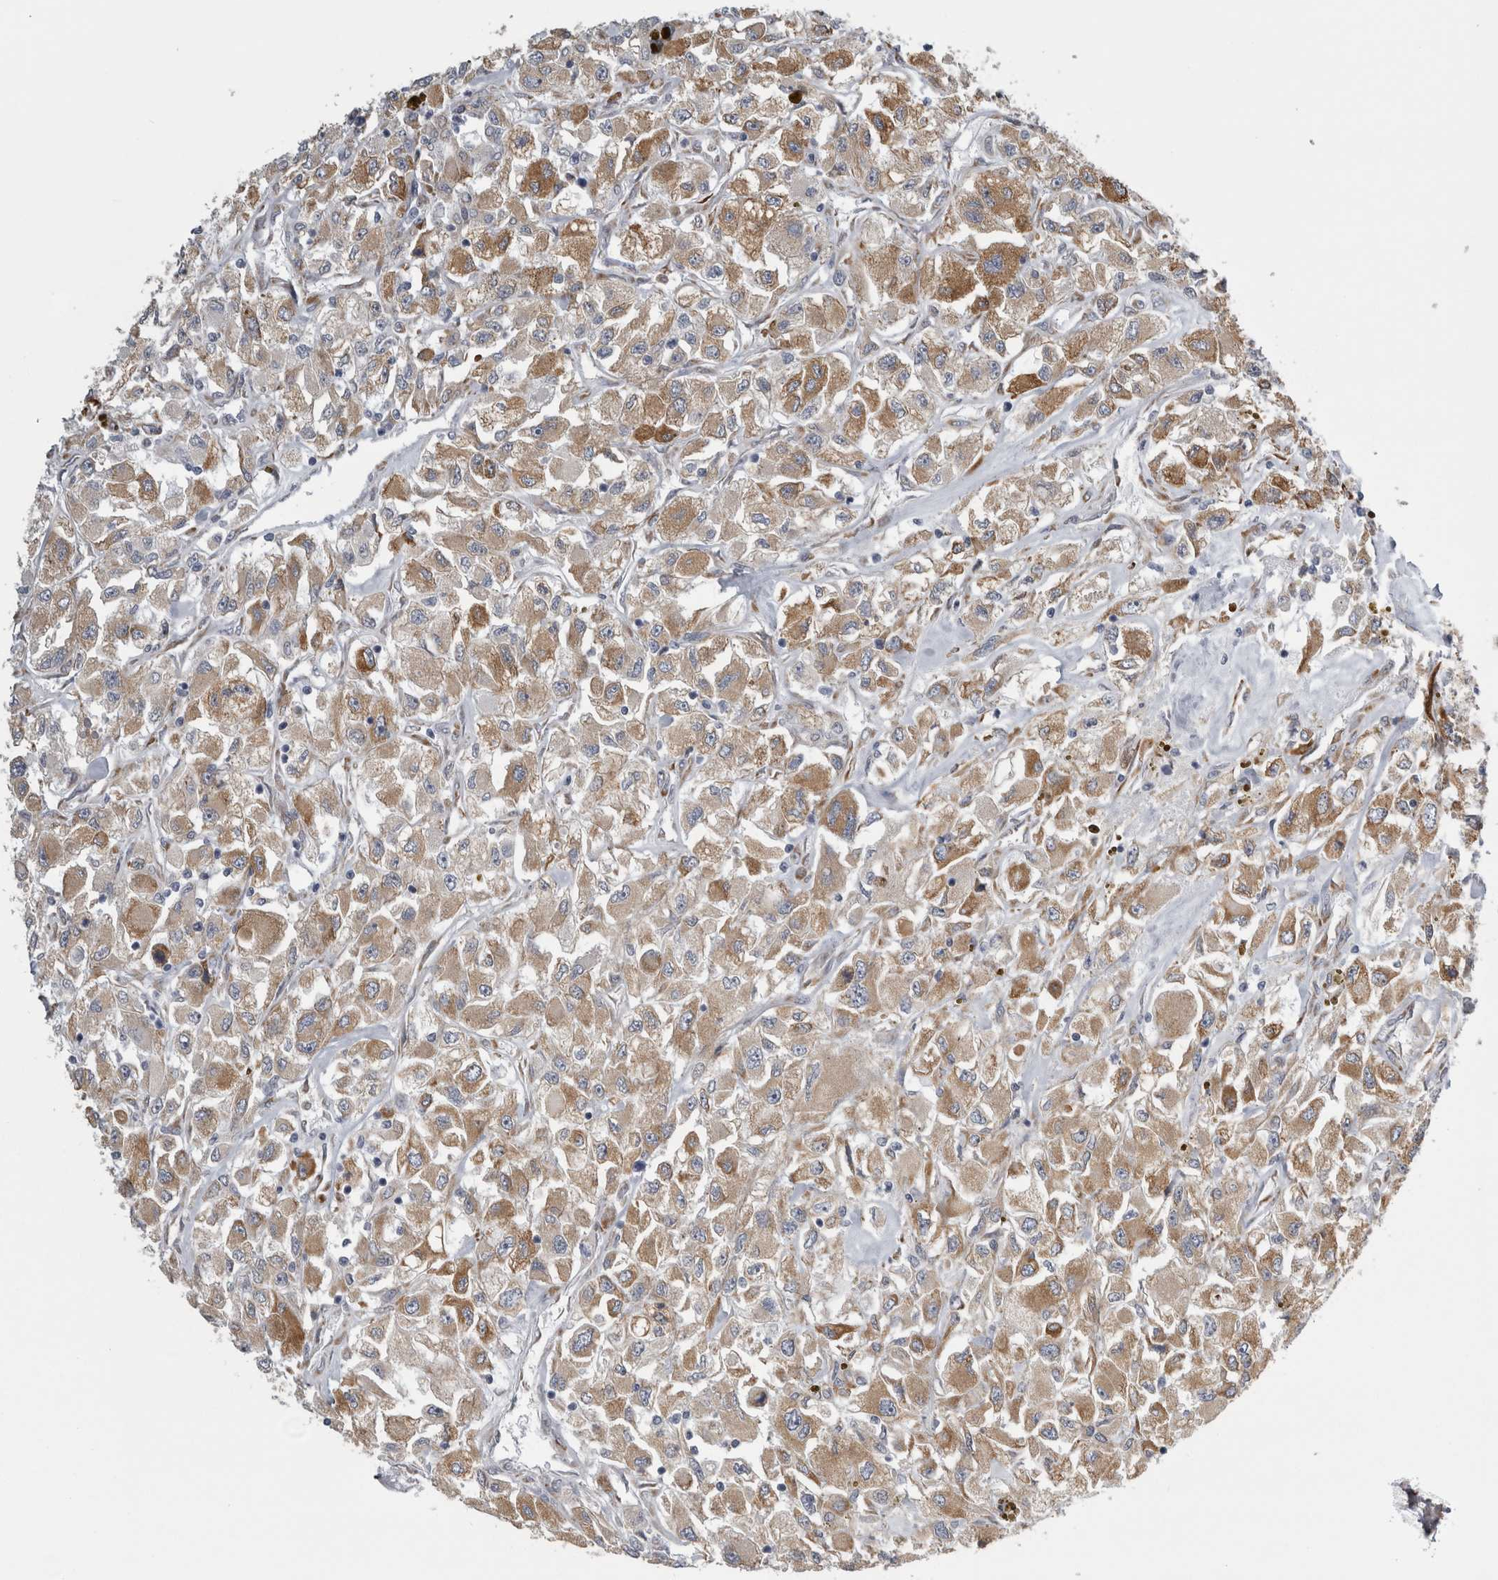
{"staining": {"intensity": "moderate", "quantity": ">75%", "location": "cytoplasmic/membranous"}, "tissue": "renal cancer", "cell_type": "Tumor cells", "image_type": "cancer", "snomed": [{"axis": "morphology", "description": "Adenocarcinoma, NOS"}, {"axis": "topography", "description": "Kidney"}], "caption": "Renal adenocarcinoma stained with a brown dye demonstrates moderate cytoplasmic/membranous positive expression in about >75% of tumor cells.", "gene": "FHIP2B", "patient": {"sex": "female", "age": 52}}